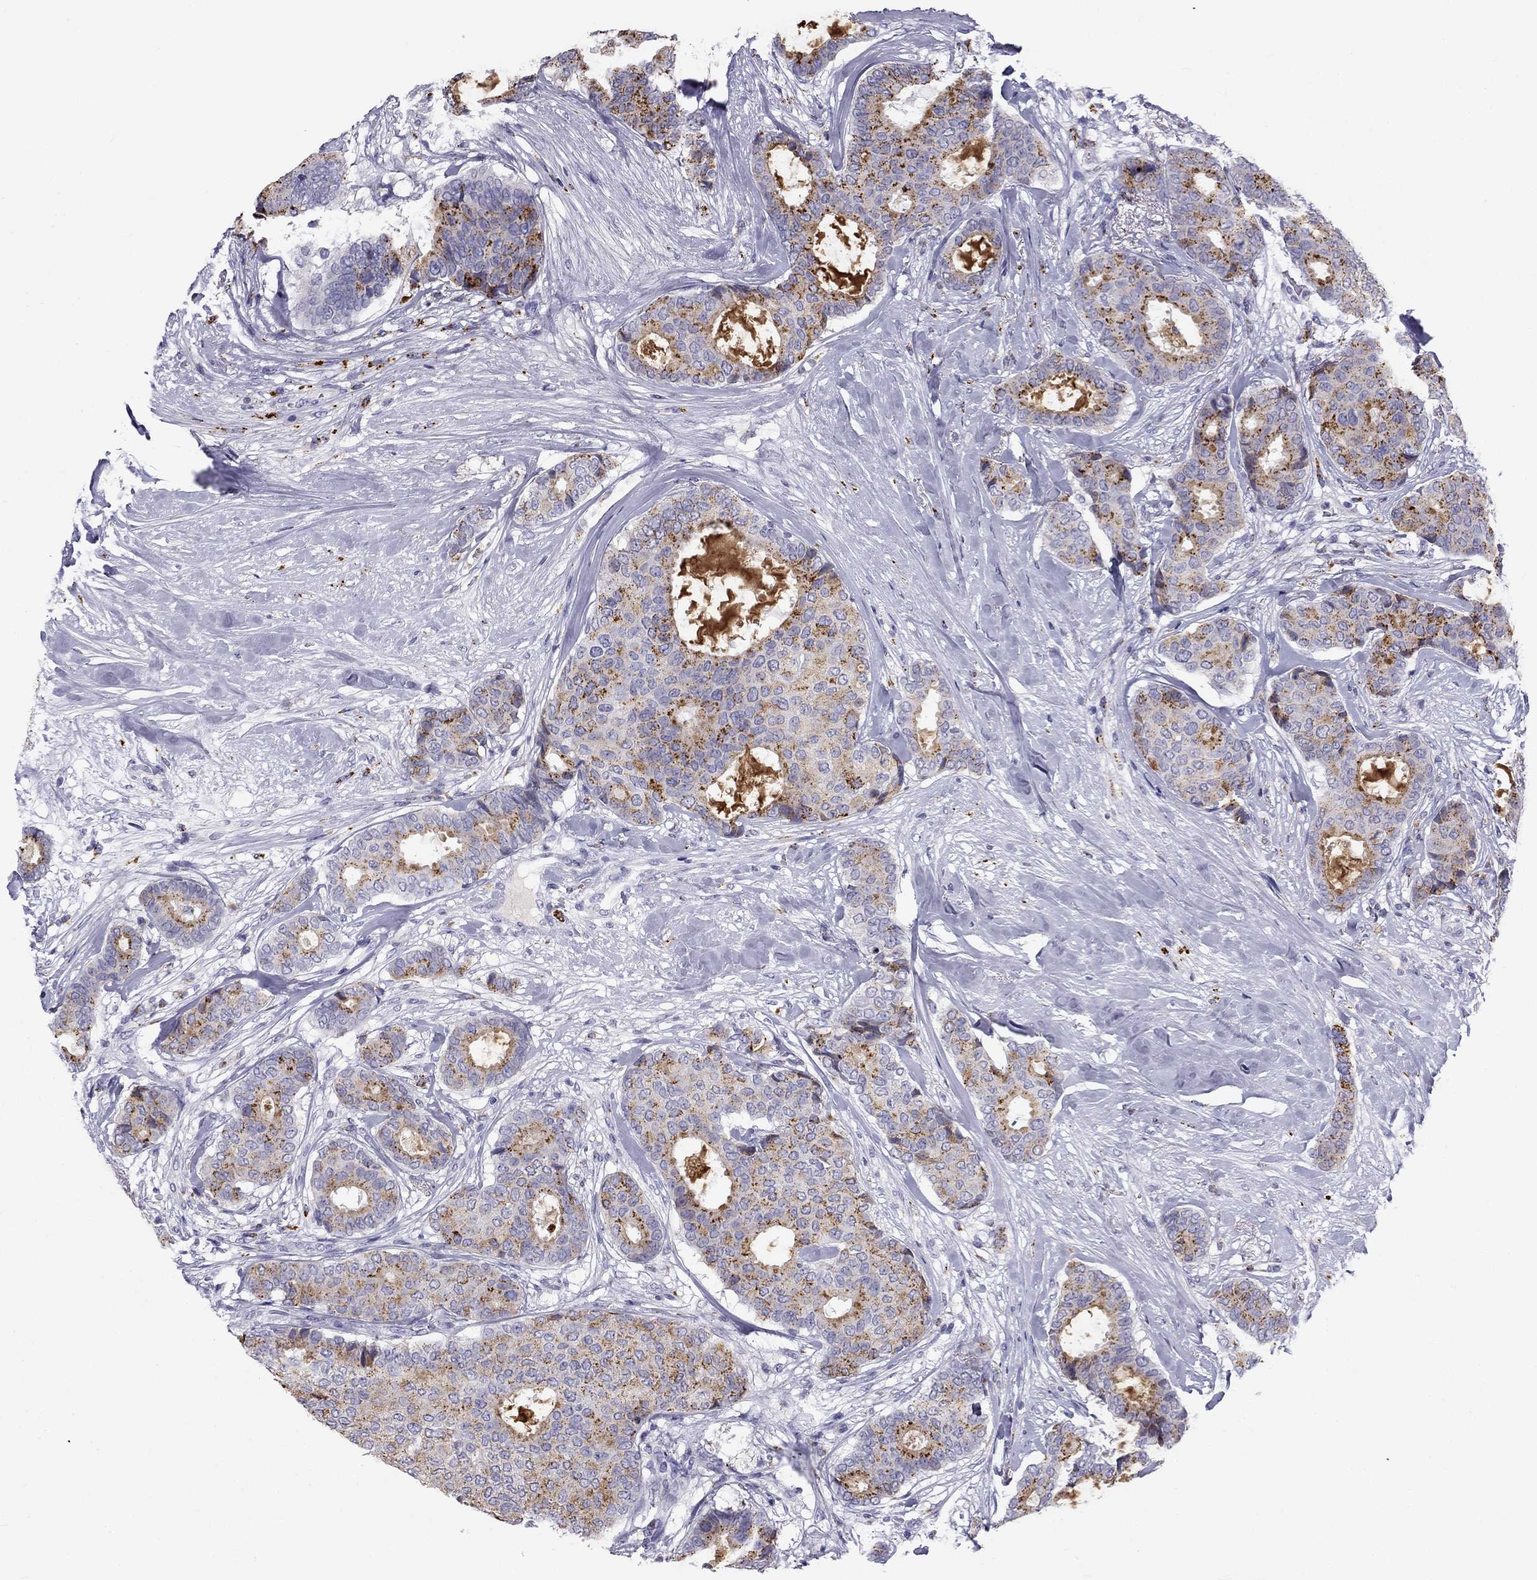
{"staining": {"intensity": "moderate", "quantity": ">75%", "location": "cytoplasmic/membranous"}, "tissue": "breast cancer", "cell_type": "Tumor cells", "image_type": "cancer", "snomed": [{"axis": "morphology", "description": "Duct carcinoma"}, {"axis": "topography", "description": "Breast"}], "caption": "The micrograph demonstrates immunohistochemical staining of breast intraductal carcinoma. There is moderate cytoplasmic/membranous staining is identified in approximately >75% of tumor cells.", "gene": "CLPSL2", "patient": {"sex": "female", "age": 75}}